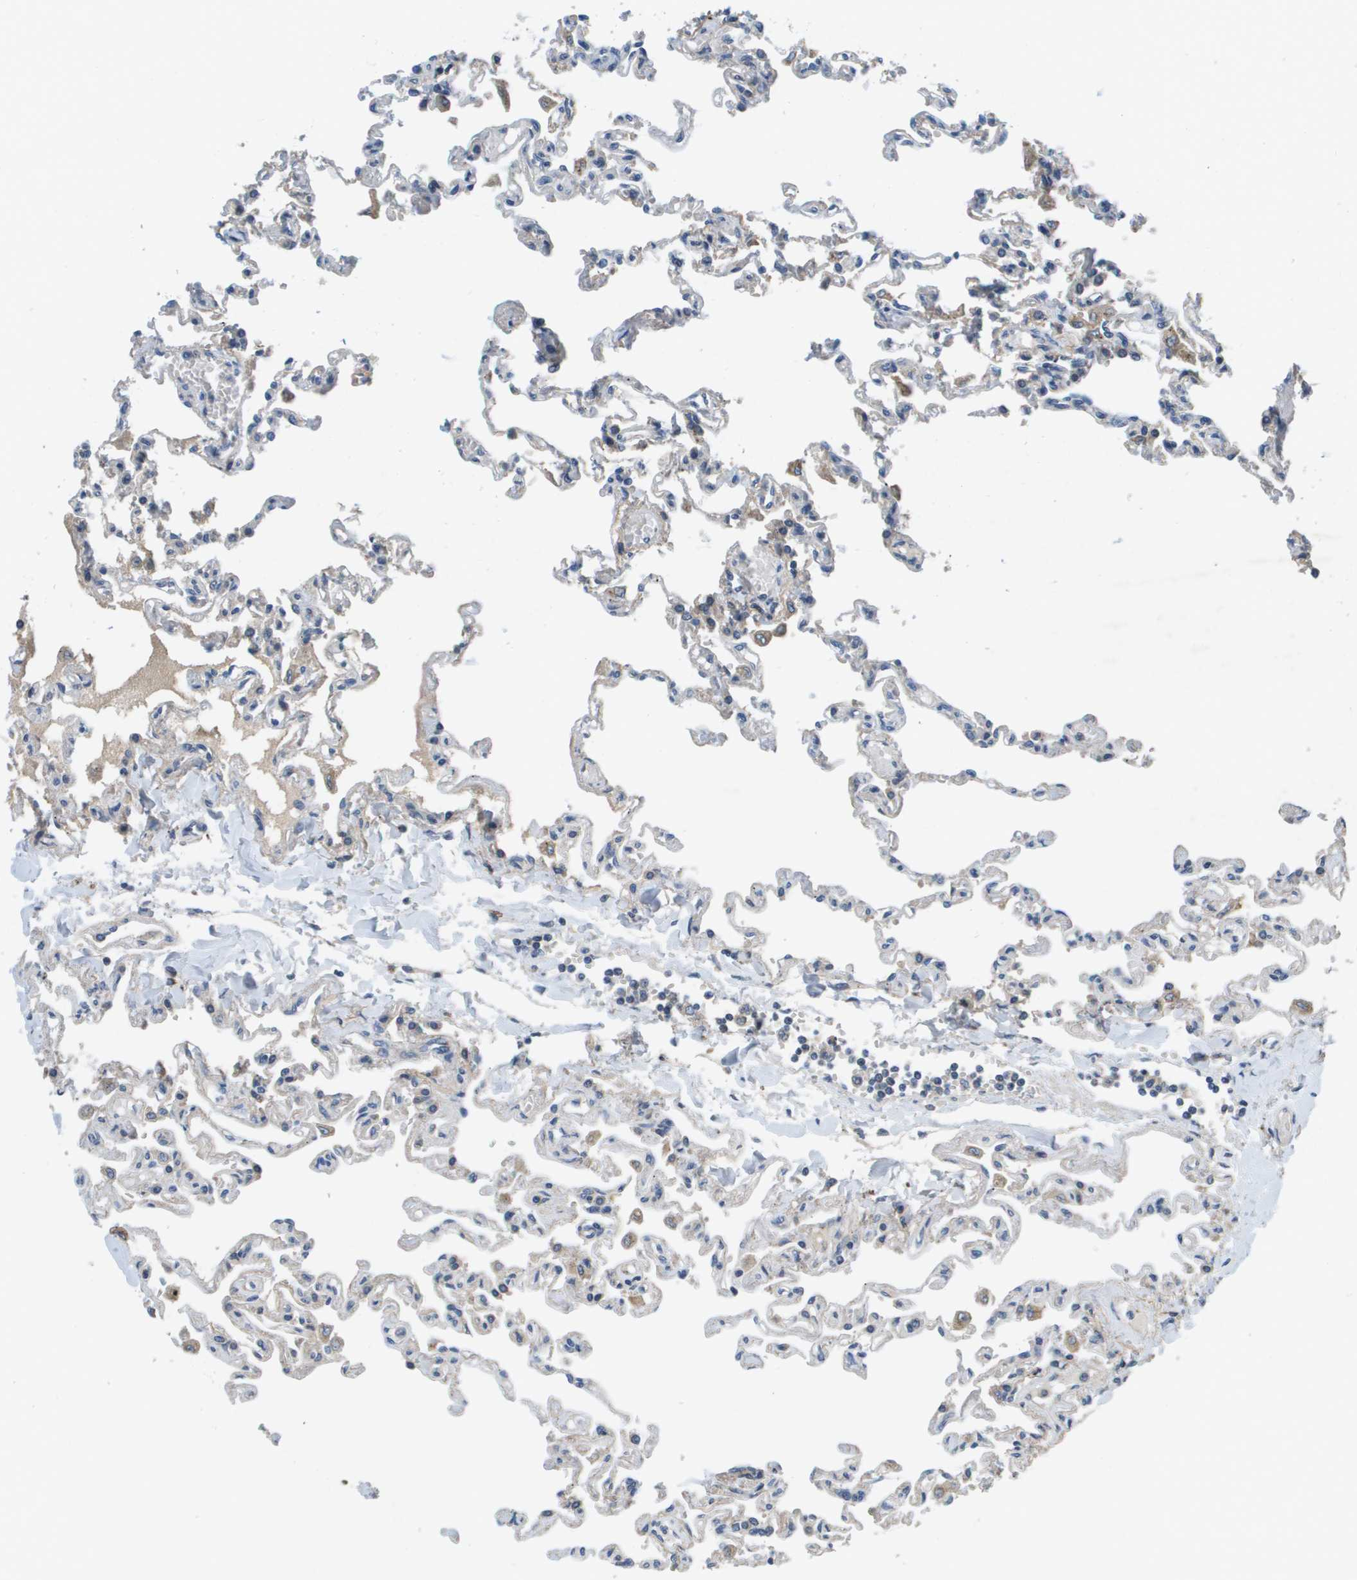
{"staining": {"intensity": "weak", "quantity": "<25%", "location": "cytoplasmic/membranous"}, "tissue": "lung", "cell_type": "Alveolar cells", "image_type": "normal", "snomed": [{"axis": "morphology", "description": "Normal tissue, NOS"}, {"axis": "topography", "description": "Lung"}], "caption": "Immunohistochemistry (IHC) of unremarkable lung exhibits no positivity in alveolar cells. Nuclei are stained in blue.", "gene": "SLC25A20", "patient": {"sex": "male", "age": 21}}